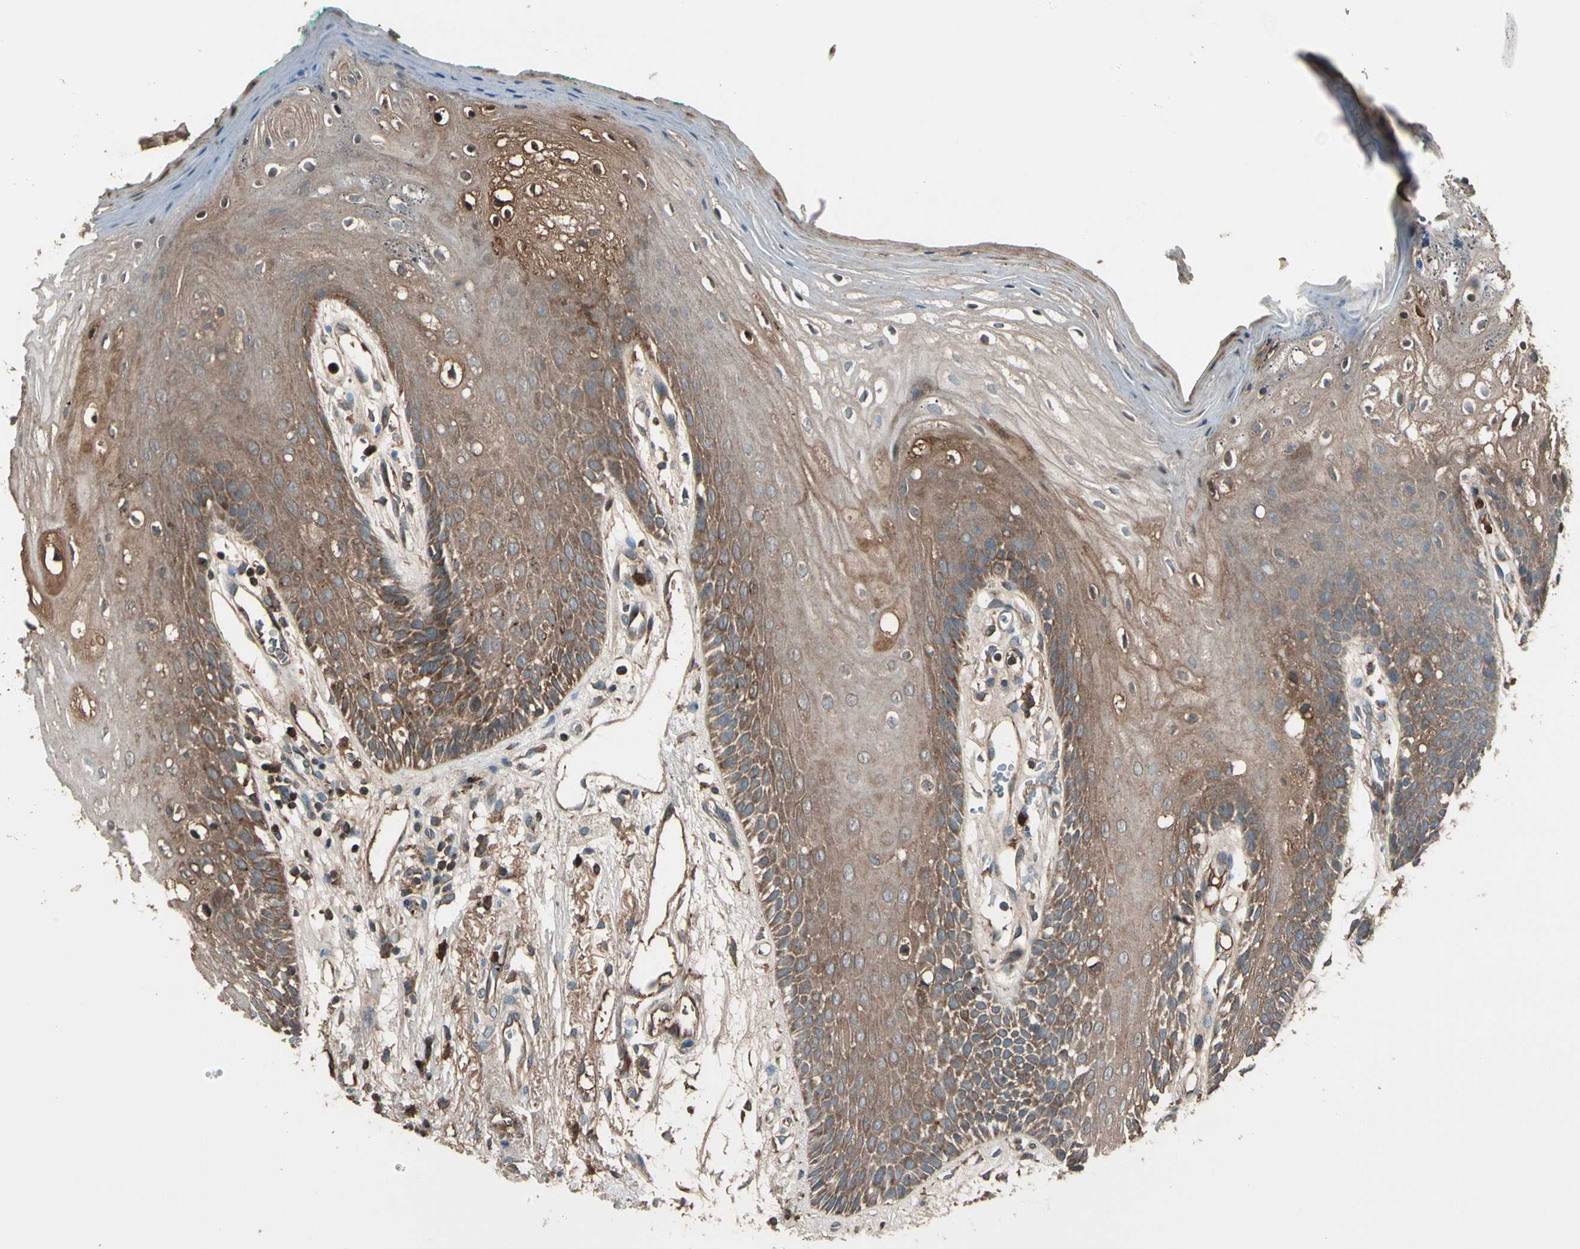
{"staining": {"intensity": "moderate", "quantity": ">75%", "location": "cytoplasmic/membranous"}, "tissue": "oral mucosa", "cell_type": "Squamous epithelial cells", "image_type": "normal", "snomed": [{"axis": "morphology", "description": "Normal tissue, NOS"}, {"axis": "morphology", "description": "Squamous cell carcinoma, NOS"}, {"axis": "topography", "description": "Skeletal muscle"}, {"axis": "topography", "description": "Oral tissue"}, {"axis": "topography", "description": "Head-Neck"}], "caption": "Immunohistochemical staining of benign human oral mucosa demonstrates >75% levels of moderate cytoplasmic/membranous protein staining in about >75% of squamous epithelial cells.", "gene": "STX11", "patient": {"sex": "female", "age": 84}}